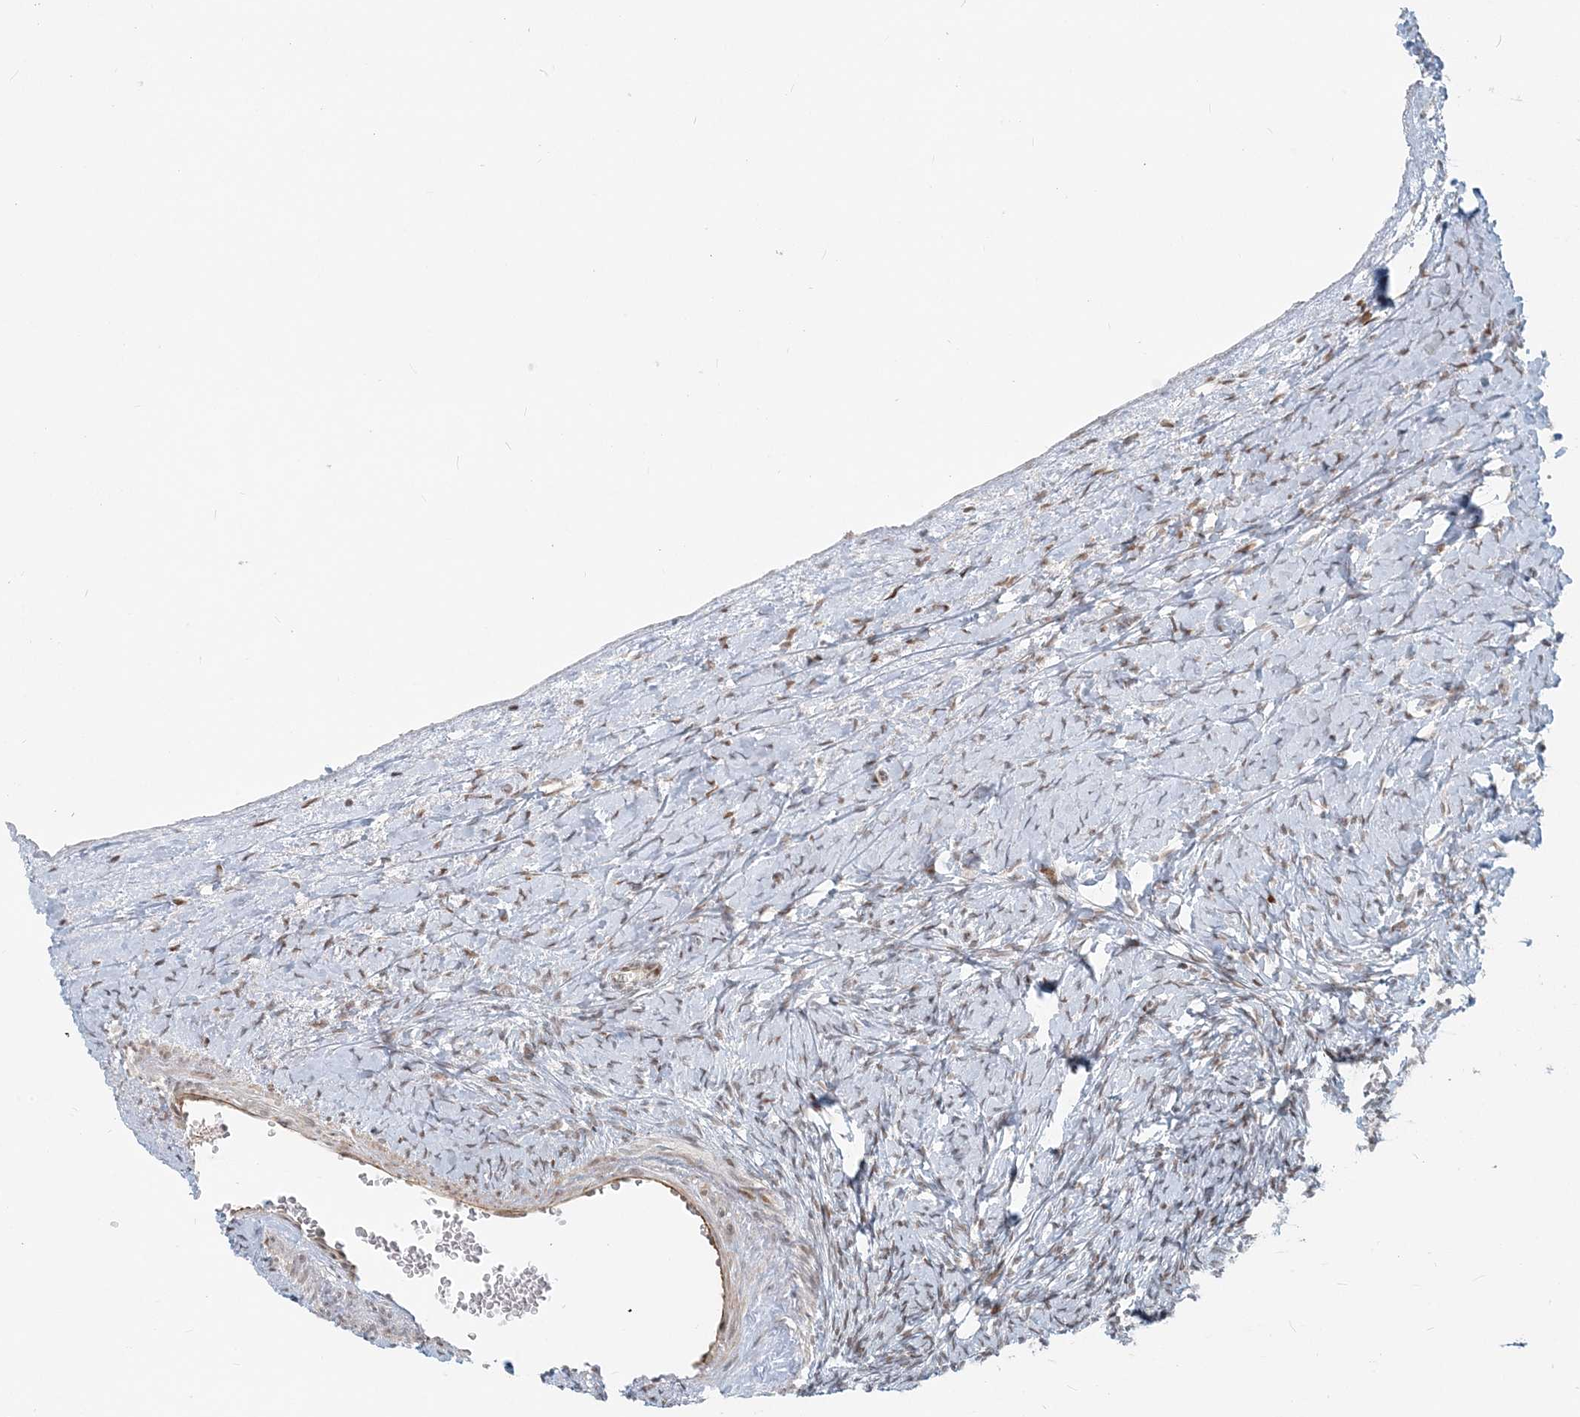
{"staining": {"intensity": "weak", "quantity": ">75%", "location": "cytoplasmic/membranous,nuclear"}, "tissue": "ovary", "cell_type": "Follicle cells", "image_type": "normal", "snomed": [{"axis": "morphology", "description": "Normal tissue, NOS"}, {"axis": "morphology", "description": "Developmental malformation"}, {"axis": "topography", "description": "Ovary"}], "caption": "This is a photomicrograph of immunohistochemistry (IHC) staining of unremarkable ovary, which shows weak staining in the cytoplasmic/membranous,nuclear of follicle cells.", "gene": "BAZ1B", "patient": {"sex": "female", "age": 39}}